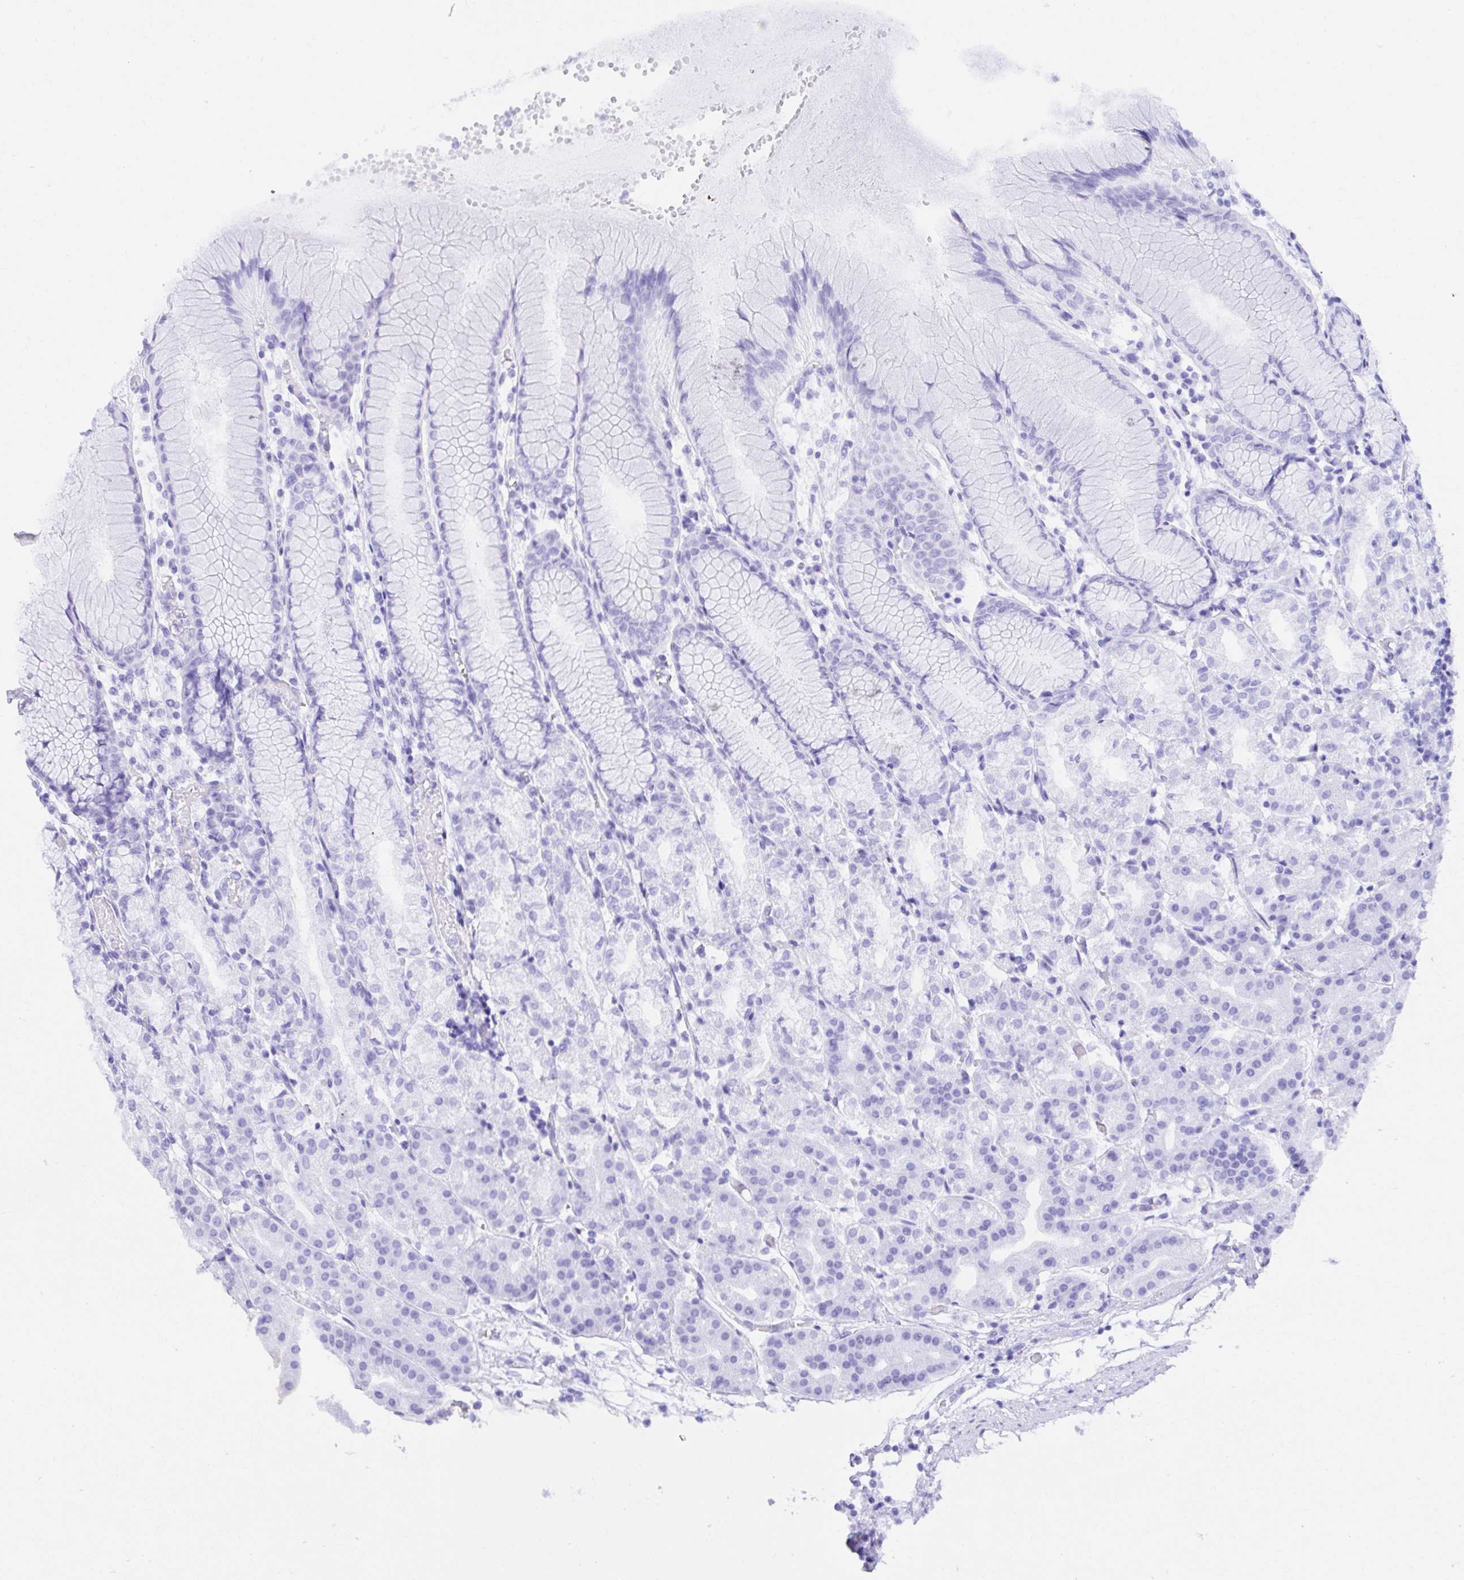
{"staining": {"intensity": "negative", "quantity": "none", "location": "none"}, "tissue": "stomach", "cell_type": "Glandular cells", "image_type": "normal", "snomed": [{"axis": "morphology", "description": "Normal tissue, NOS"}, {"axis": "topography", "description": "Stomach"}], "caption": "A high-resolution micrograph shows immunohistochemistry (IHC) staining of normal stomach, which demonstrates no significant positivity in glandular cells.", "gene": "ABCB10", "patient": {"sex": "female", "age": 57}}